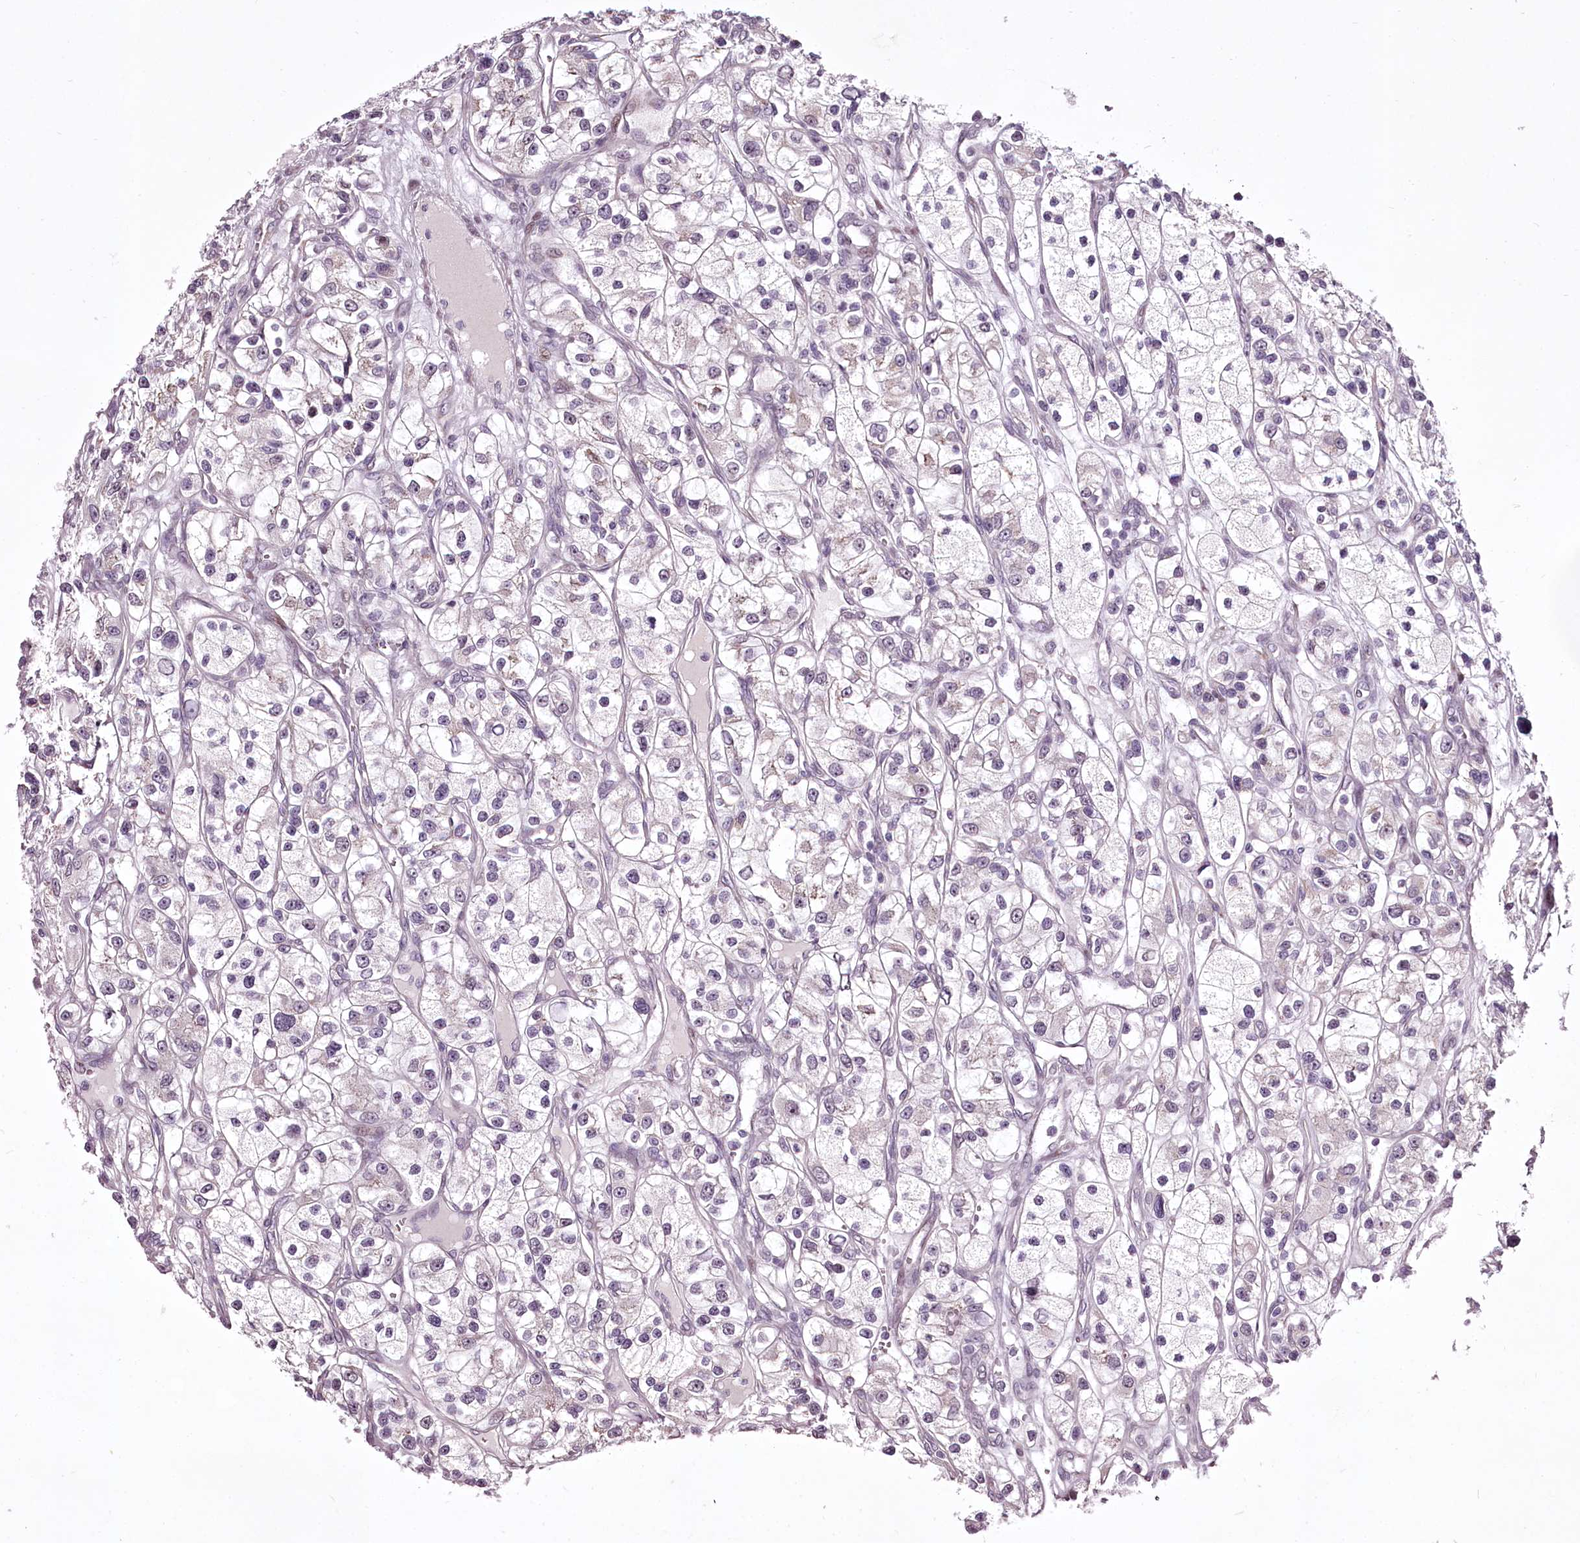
{"staining": {"intensity": "weak", "quantity": "<25%", "location": "nuclear"}, "tissue": "renal cancer", "cell_type": "Tumor cells", "image_type": "cancer", "snomed": [{"axis": "morphology", "description": "Adenocarcinoma, NOS"}, {"axis": "topography", "description": "Kidney"}], "caption": "Tumor cells show no significant positivity in renal adenocarcinoma. (Immunohistochemistry (ihc), brightfield microscopy, high magnification).", "gene": "C1orf56", "patient": {"sex": "female", "age": 57}}